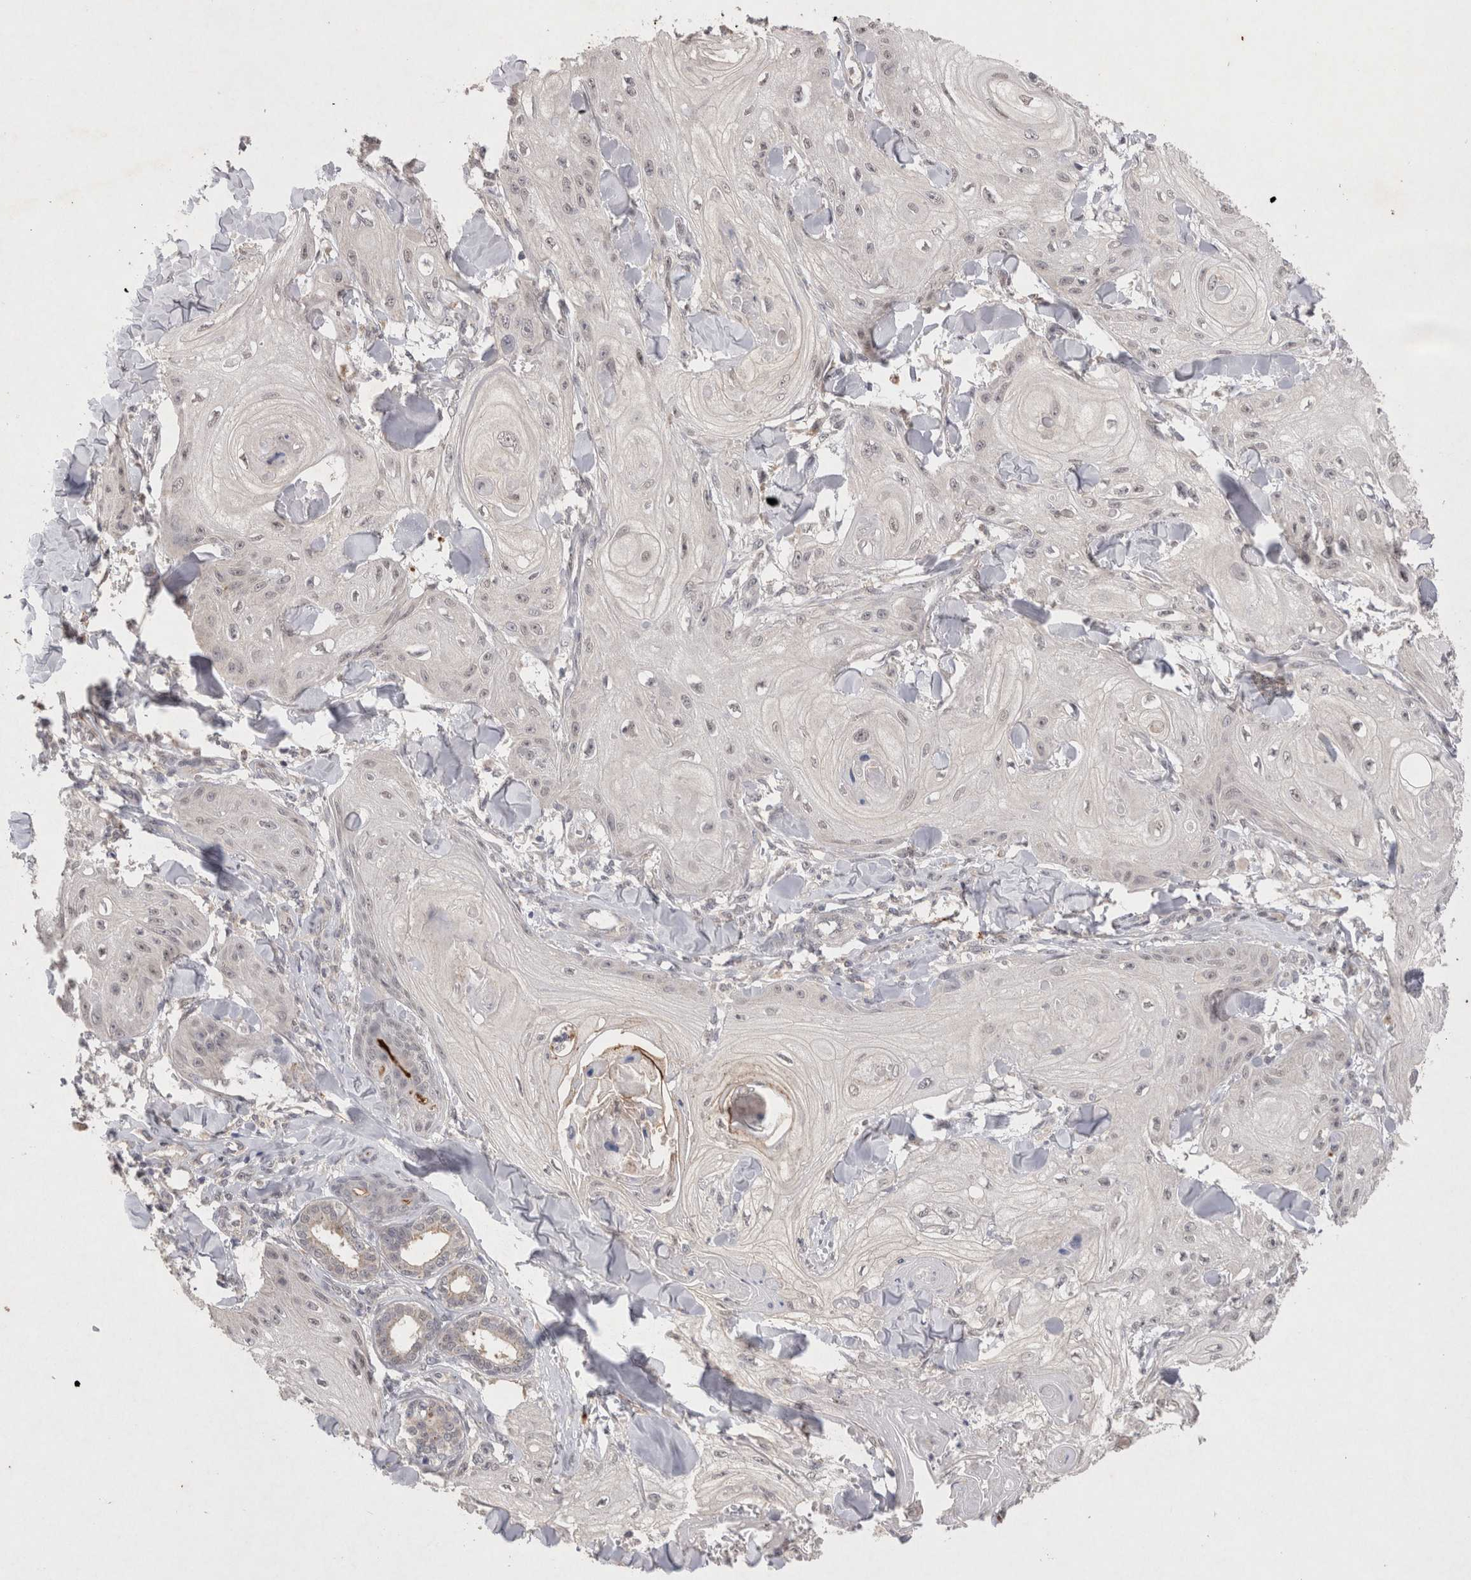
{"staining": {"intensity": "negative", "quantity": "none", "location": "none"}, "tissue": "skin cancer", "cell_type": "Tumor cells", "image_type": "cancer", "snomed": [{"axis": "morphology", "description": "Squamous cell carcinoma, NOS"}, {"axis": "topography", "description": "Skin"}], "caption": "Immunohistochemistry of human squamous cell carcinoma (skin) shows no staining in tumor cells. (Immunohistochemistry, brightfield microscopy, high magnification).", "gene": "RASSF3", "patient": {"sex": "male", "age": 74}}